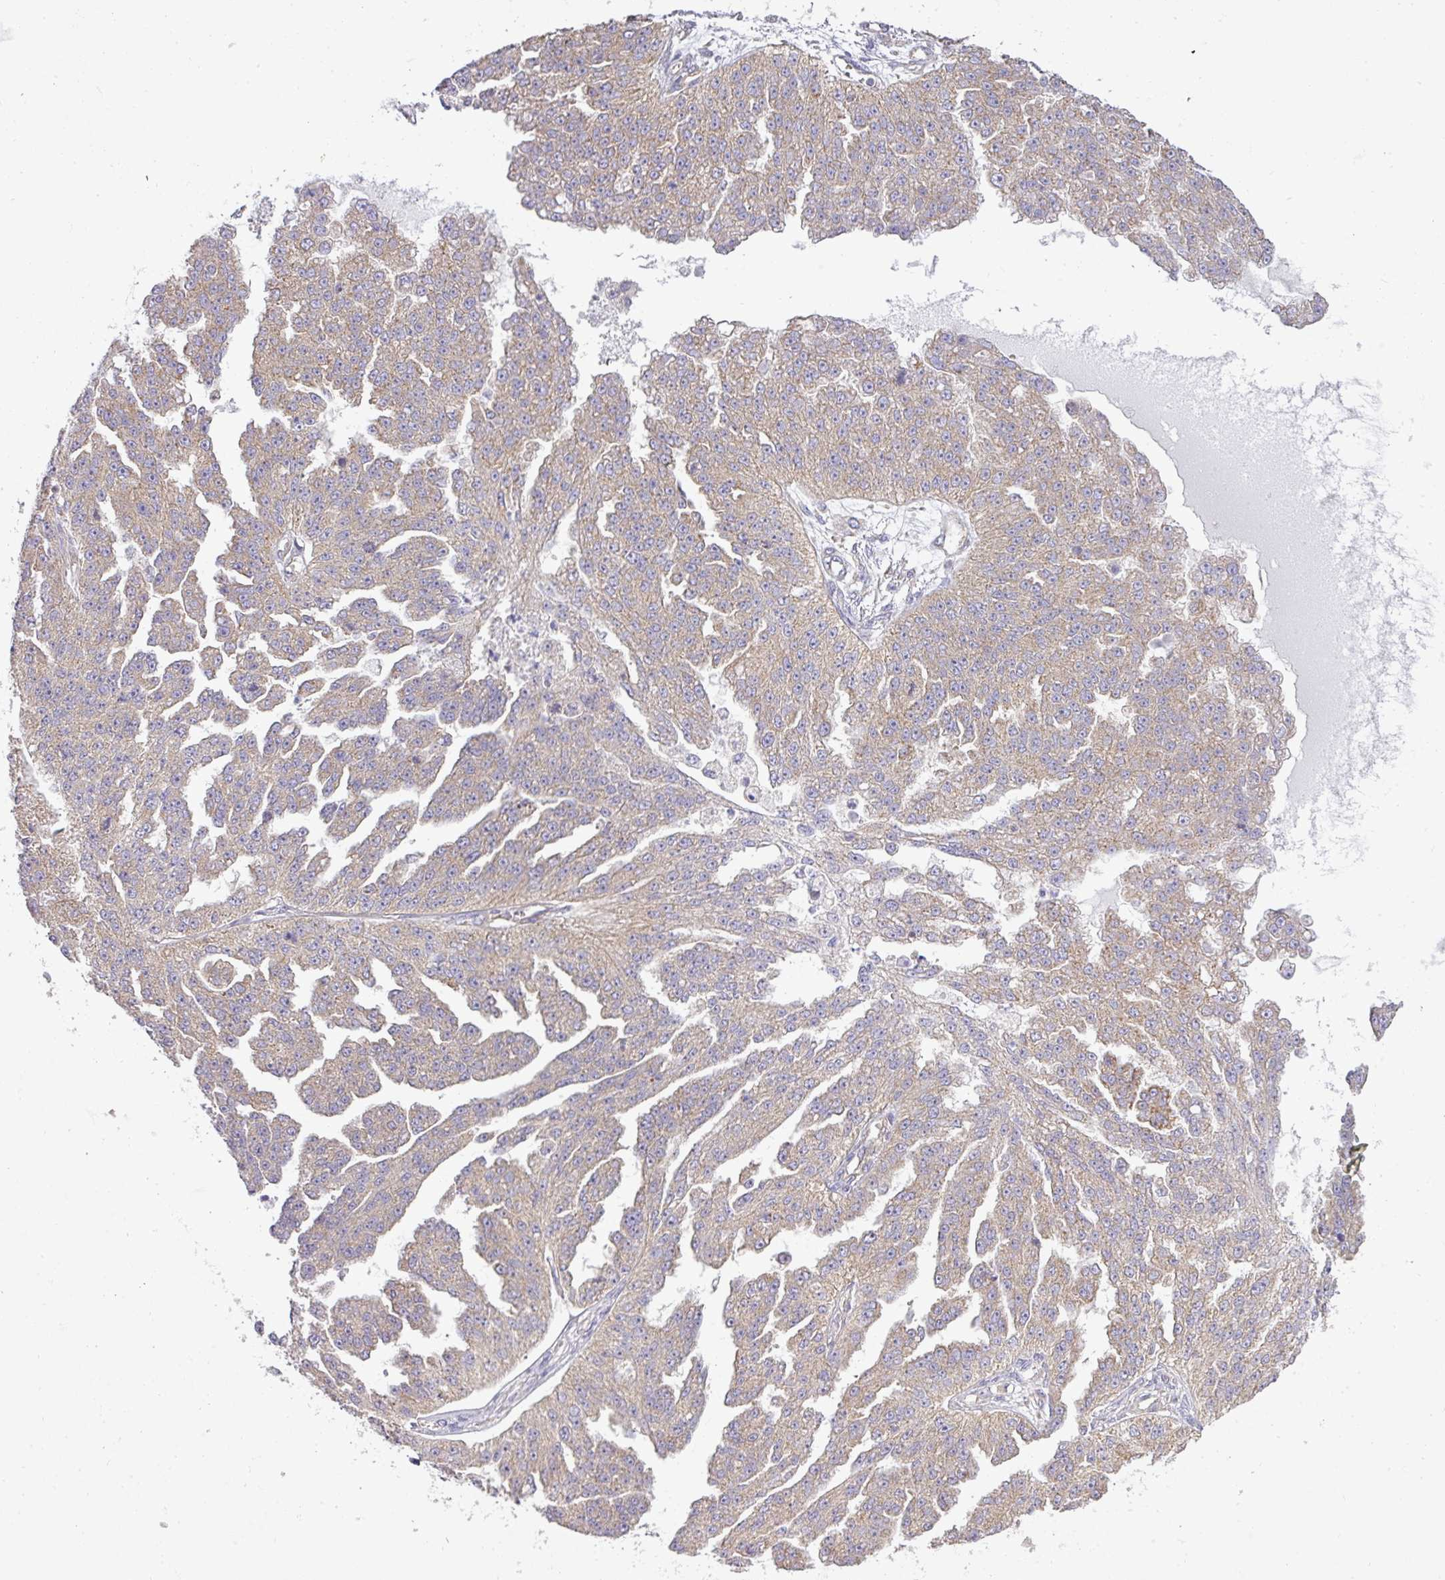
{"staining": {"intensity": "moderate", "quantity": ">75%", "location": "cytoplasmic/membranous"}, "tissue": "ovarian cancer", "cell_type": "Tumor cells", "image_type": "cancer", "snomed": [{"axis": "morphology", "description": "Cystadenocarcinoma, serous, NOS"}, {"axis": "topography", "description": "Ovary"}], "caption": "Ovarian cancer (serous cystadenocarcinoma) stained for a protein (brown) demonstrates moderate cytoplasmic/membranous positive staining in approximately >75% of tumor cells.", "gene": "ZNF211", "patient": {"sex": "female", "age": 58}}